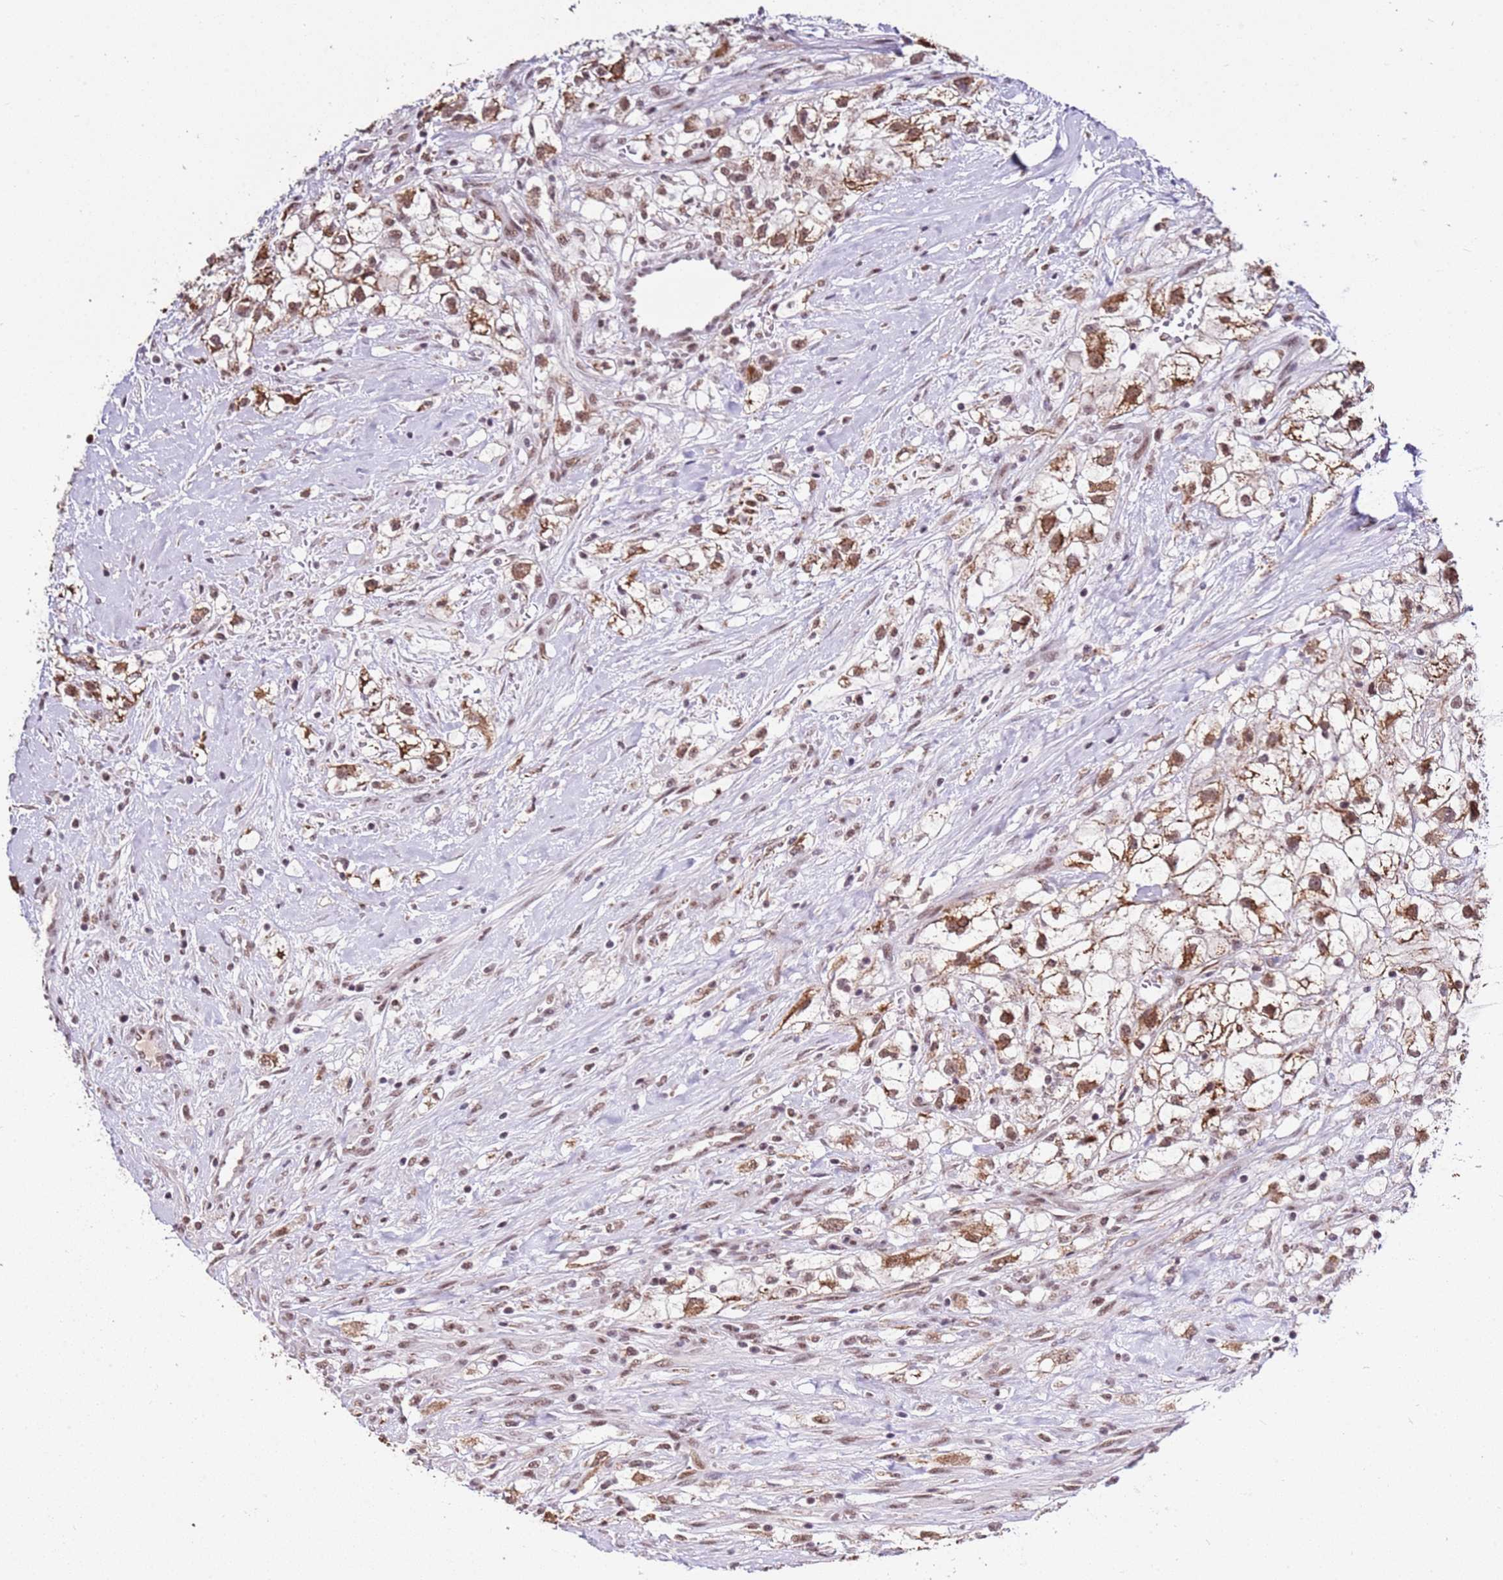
{"staining": {"intensity": "moderate", "quantity": ">75%", "location": "cytoplasmic/membranous,nuclear"}, "tissue": "renal cancer", "cell_type": "Tumor cells", "image_type": "cancer", "snomed": [{"axis": "morphology", "description": "Adenocarcinoma, NOS"}, {"axis": "topography", "description": "Kidney"}], "caption": "Immunohistochemical staining of renal adenocarcinoma reveals medium levels of moderate cytoplasmic/membranous and nuclear positivity in approximately >75% of tumor cells.", "gene": "AKAP8L", "patient": {"sex": "male", "age": 59}}